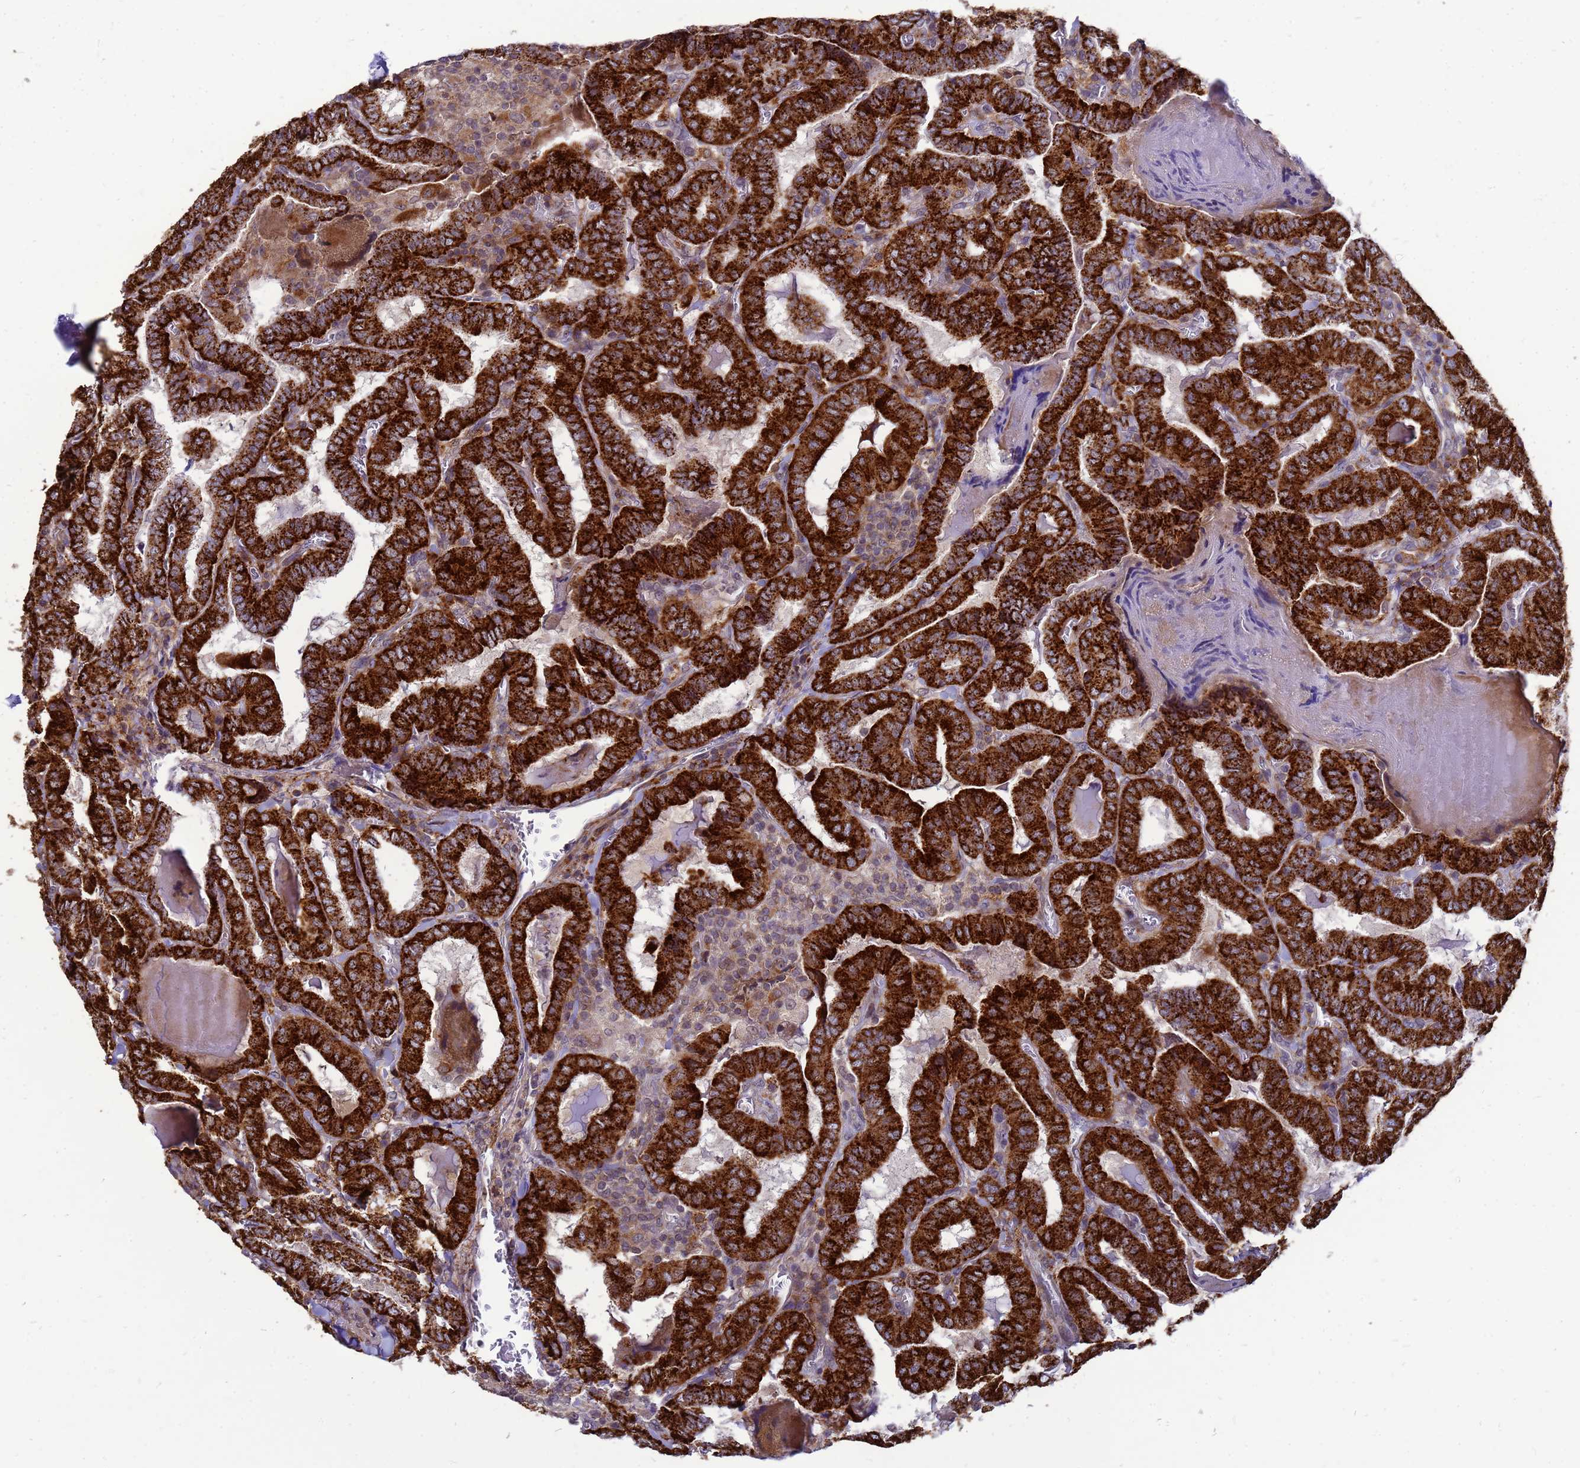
{"staining": {"intensity": "strong", "quantity": ">75%", "location": "cytoplasmic/membranous"}, "tissue": "thyroid cancer", "cell_type": "Tumor cells", "image_type": "cancer", "snomed": [{"axis": "morphology", "description": "Papillary adenocarcinoma, NOS"}, {"axis": "topography", "description": "Thyroid gland"}], "caption": "Immunohistochemistry (IHC) image of neoplastic tissue: human papillary adenocarcinoma (thyroid) stained using IHC exhibits high levels of strong protein expression localized specifically in the cytoplasmic/membranous of tumor cells, appearing as a cytoplasmic/membranous brown color.", "gene": "C12orf43", "patient": {"sex": "female", "age": 72}}